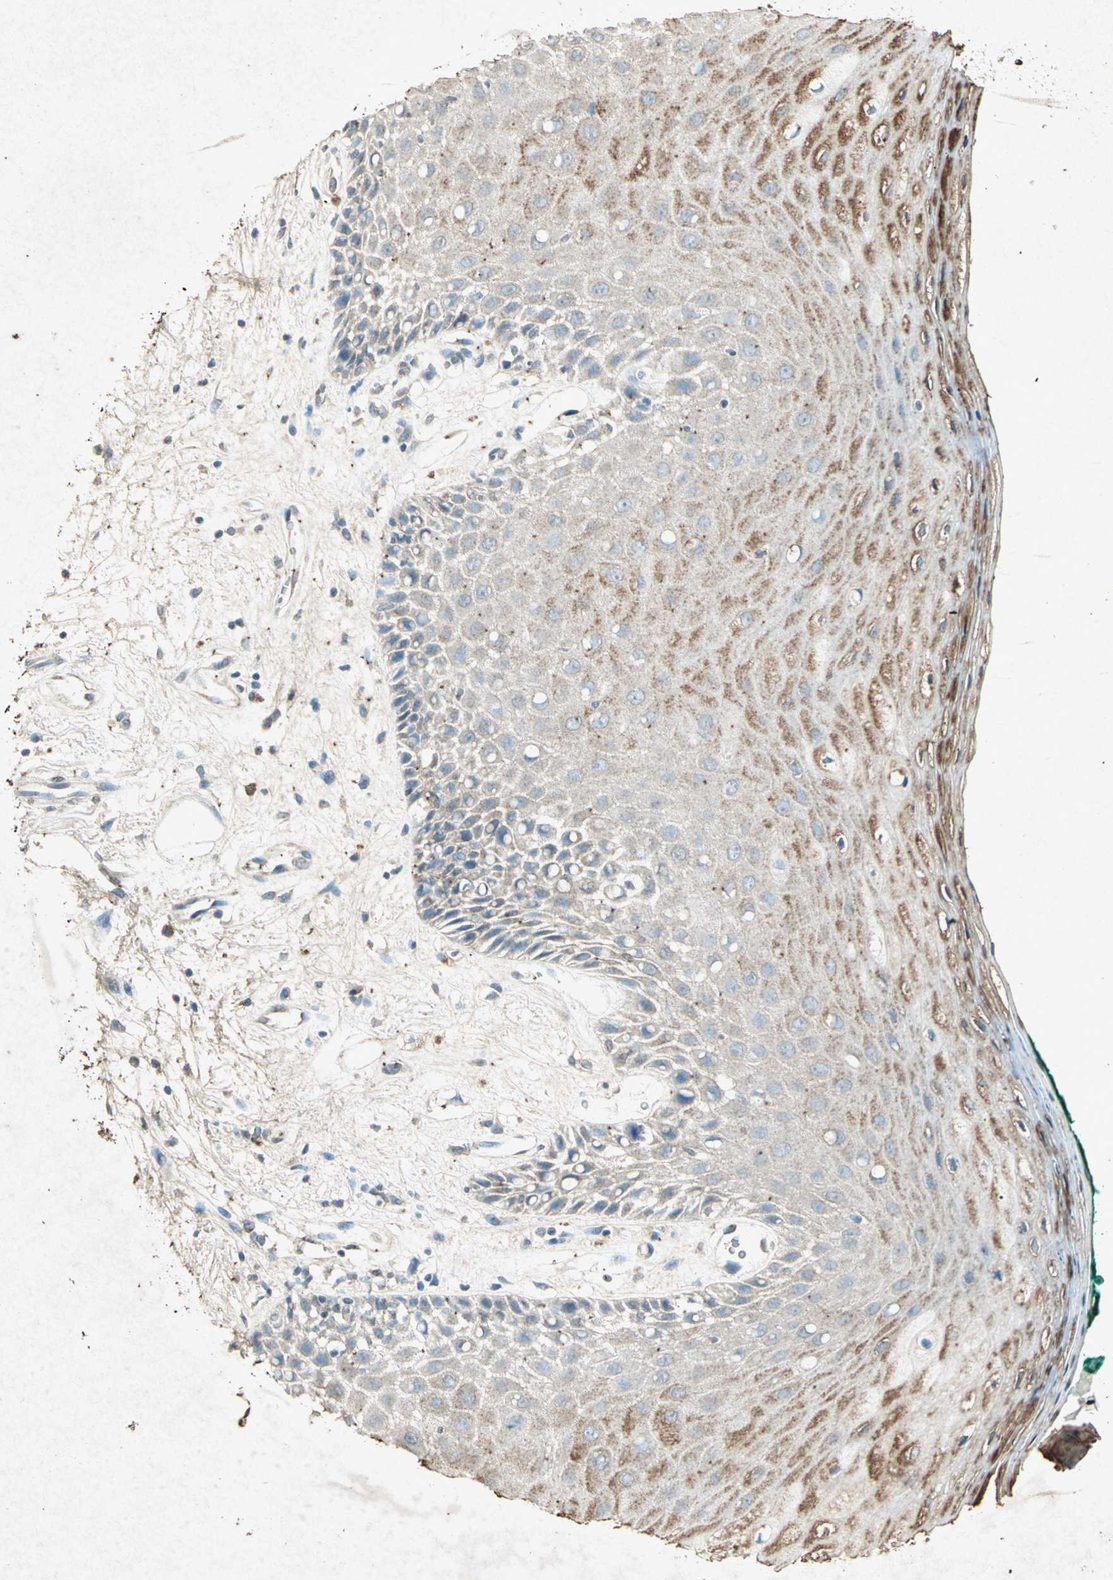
{"staining": {"intensity": "moderate", "quantity": "<25%", "location": "cytoplasmic/membranous"}, "tissue": "oral mucosa", "cell_type": "Squamous epithelial cells", "image_type": "normal", "snomed": [{"axis": "morphology", "description": "Normal tissue, NOS"}, {"axis": "morphology", "description": "Squamous cell carcinoma, NOS"}, {"axis": "topography", "description": "Skeletal muscle"}, {"axis": "topography", "description": "Oral tissue"}, {"axis": "topography", "description": "Head-Neck"}], "caption": "Oral mucosa stained with IHC reveals moderate cytoplasmic/membranous positivity in approximately <25% of squamous epithelial cells.", "gene": "PSEN1", "patient": {"sex": "female", "age": 84}}